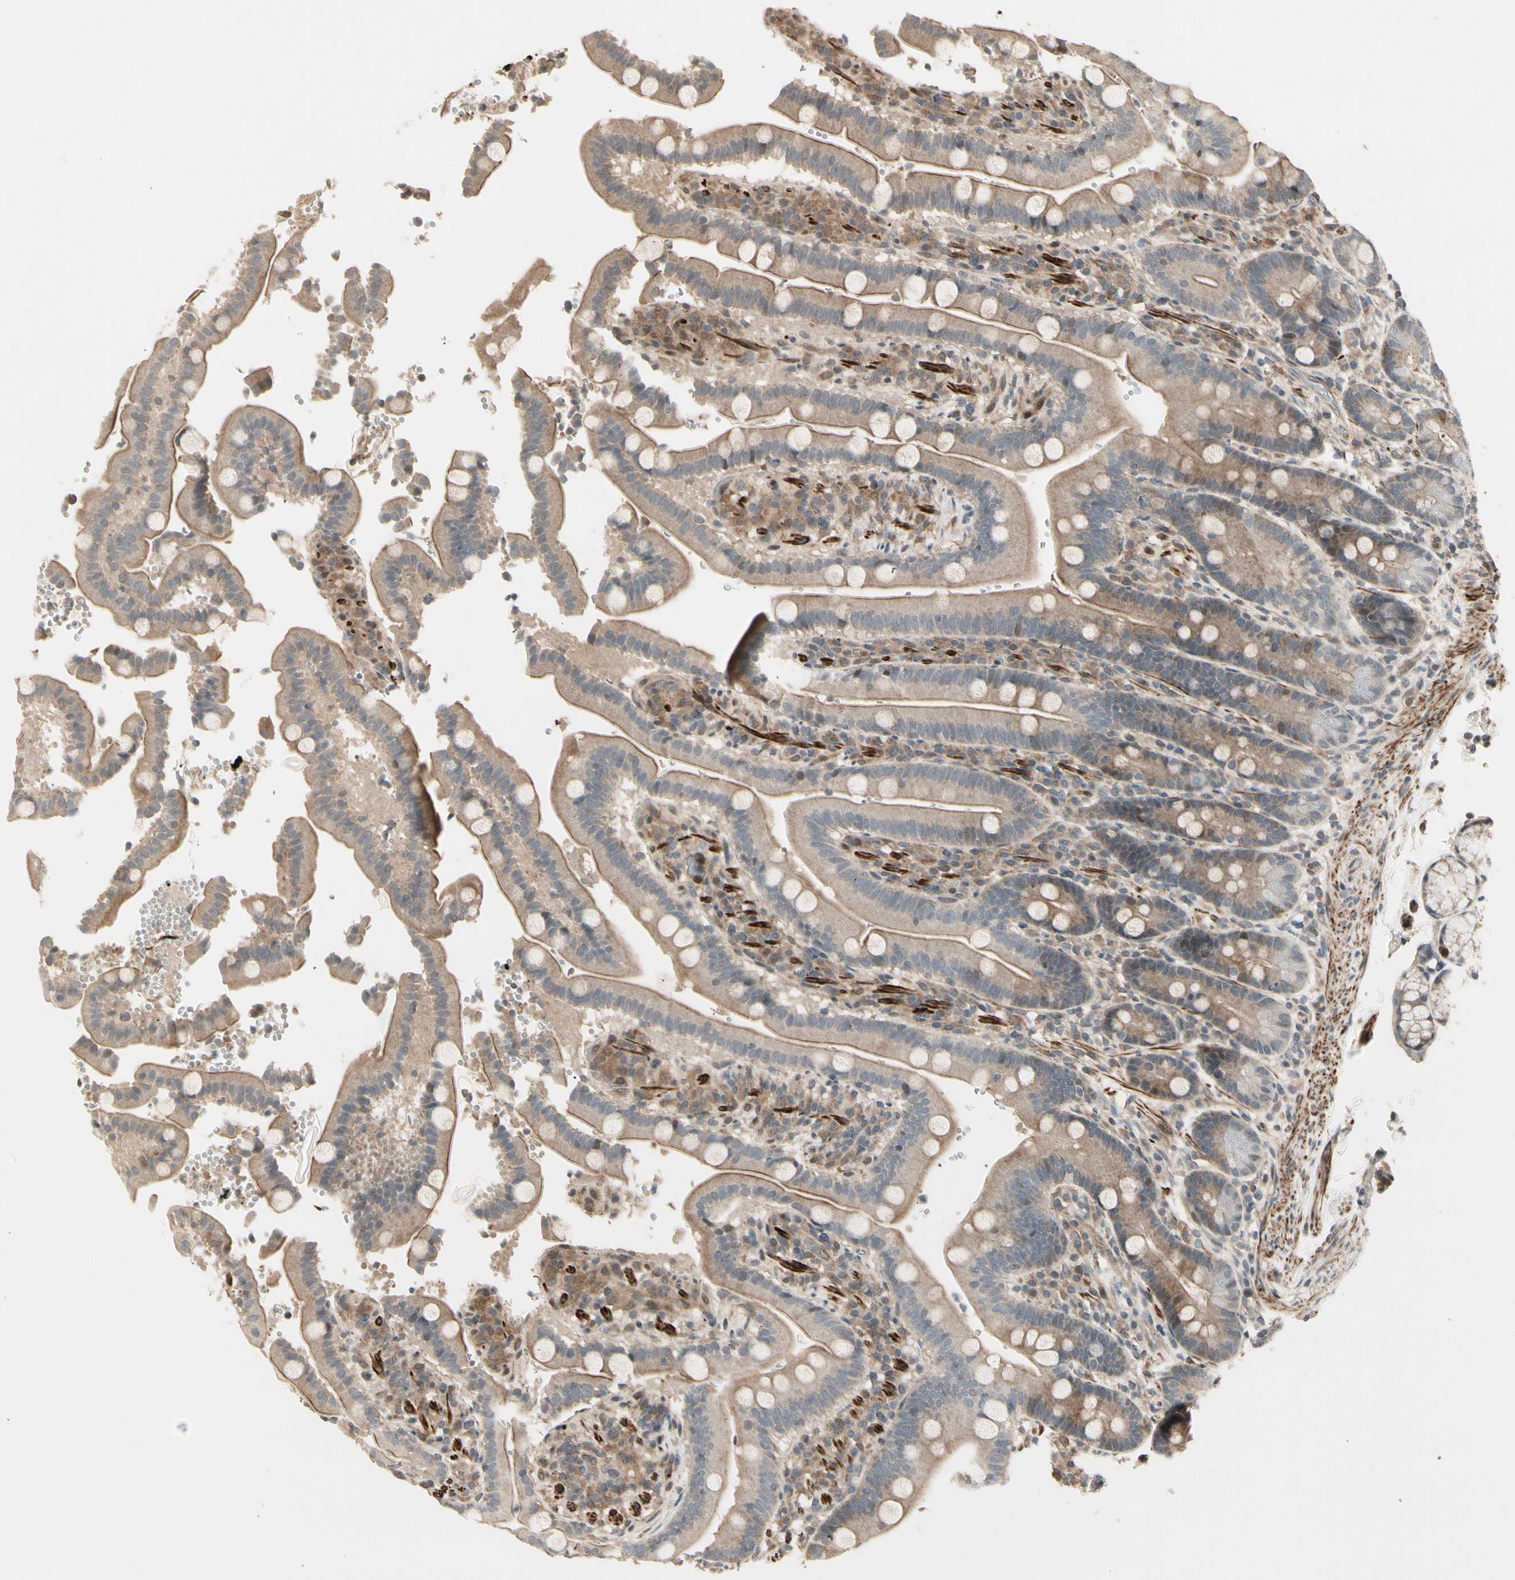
{"staining": {"intensity": "moderate", "quantity": ">75%", "location": "cytoplasmic/membranous"}, "tissue": "duodenum", "cell_type": "Glandular cells", "image_type": "normal", "snomed": [{"axis": "morphology", "description": "Normal tissue, NOS"}, {"axis": "topography", "description": "Small intestine, NOS"}], "caption": "An immunohistochemistry micrograph of benign tissue is shown. Protein staining in brown labels moderate cytoplasmic/membranous positivity in duodenum within glandular cells.", "gene": "SVBP", "patient": {"sex": "female", "age": 71}}